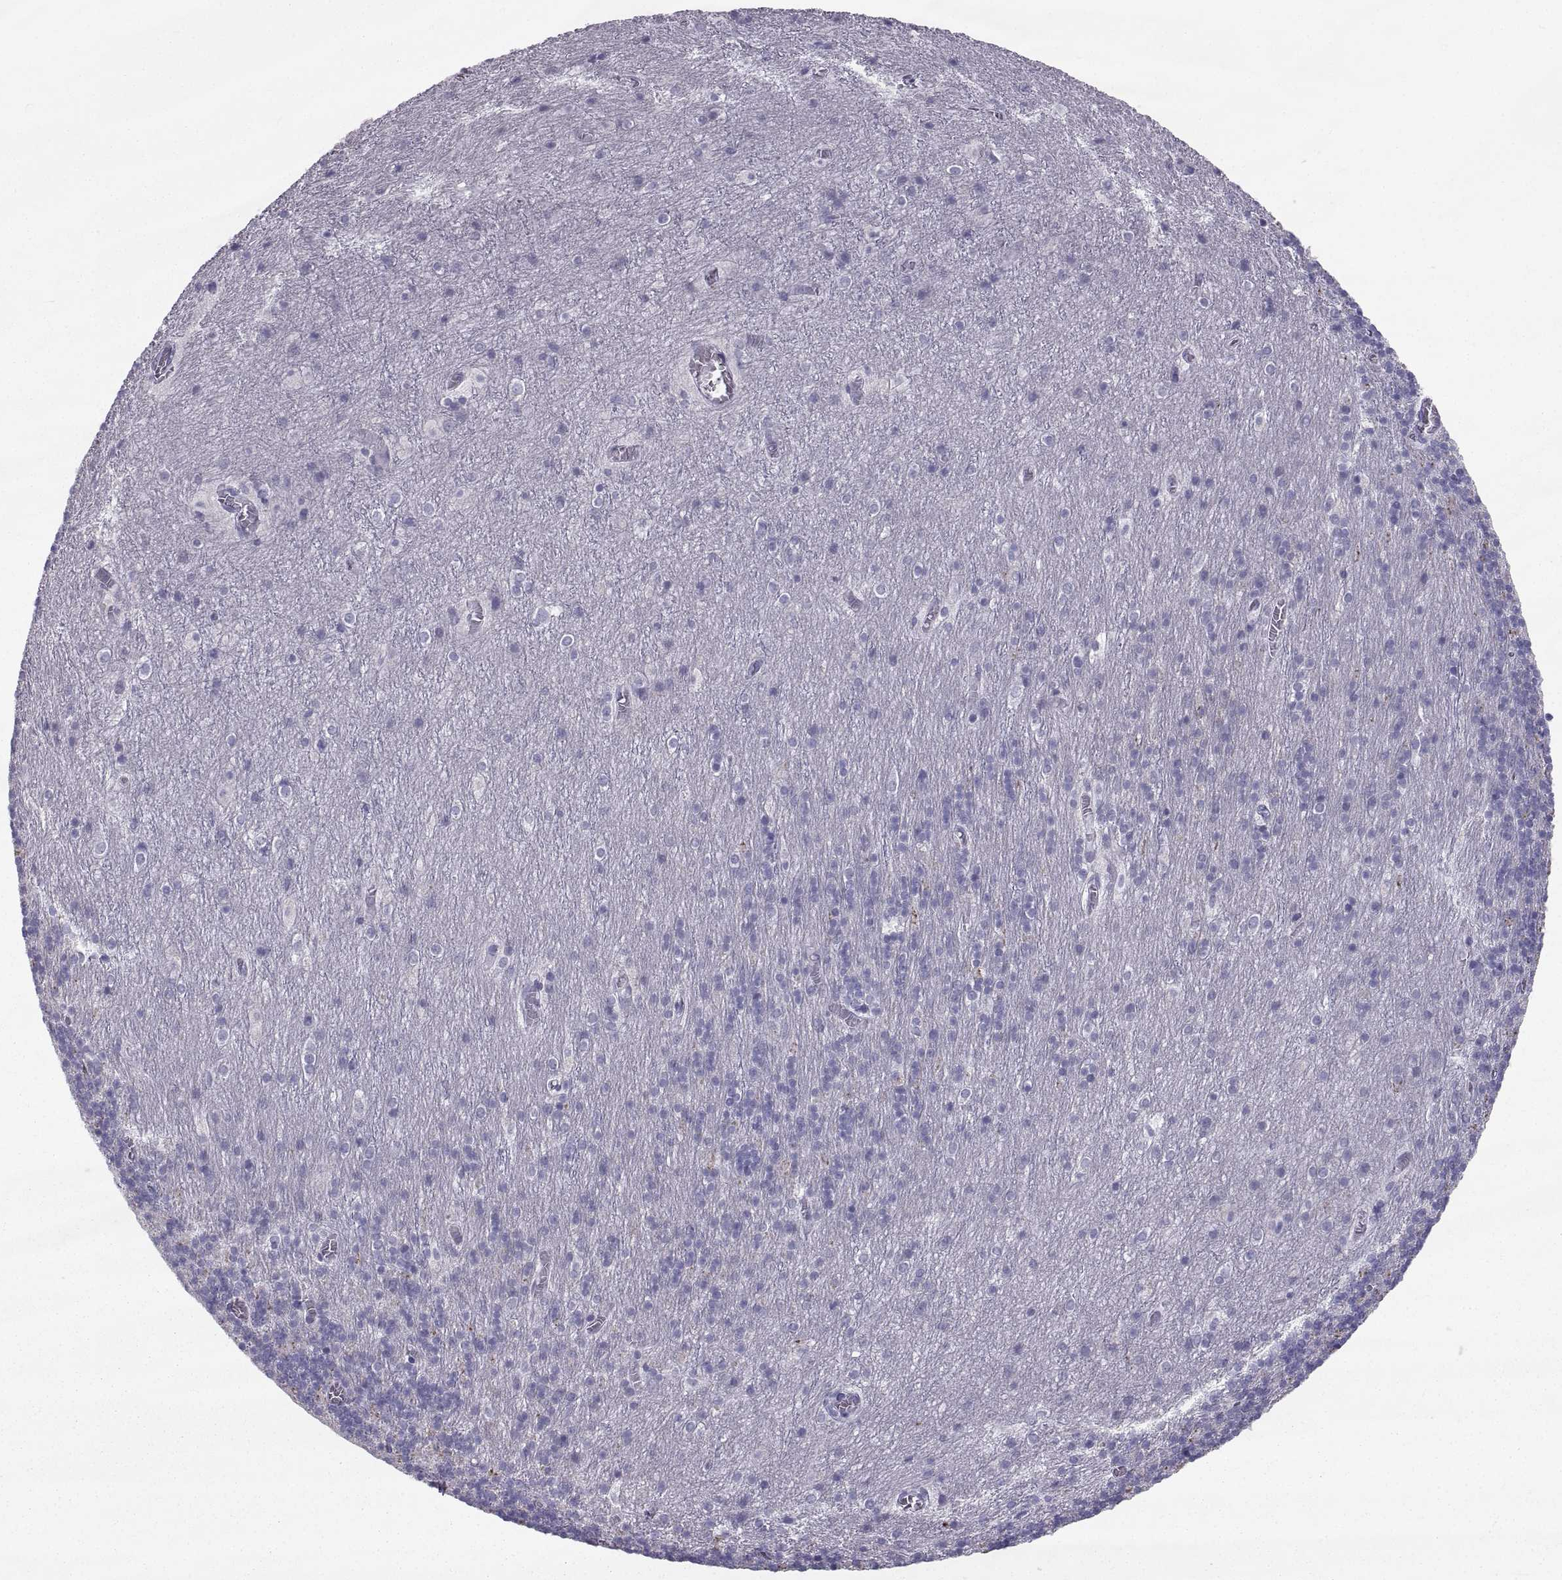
{"staining": {"intensity": "negative", "quantity": "none", "location": "none"}, "tissue": "cerebellum", "cell_type": "Cells in granular layer", "image_type": "normal", "snomed": [{"axis": "morphology", "description": "Normal tissue, NOS"}, {"axis": "topography", "description": "Cerebellum"}], "caption": "Protein analysis of normal cerebellum shows no significant expression in cells in granular layer.", "gene": "PCSK1N", "patient": {"sex": "male", "age": 70}}